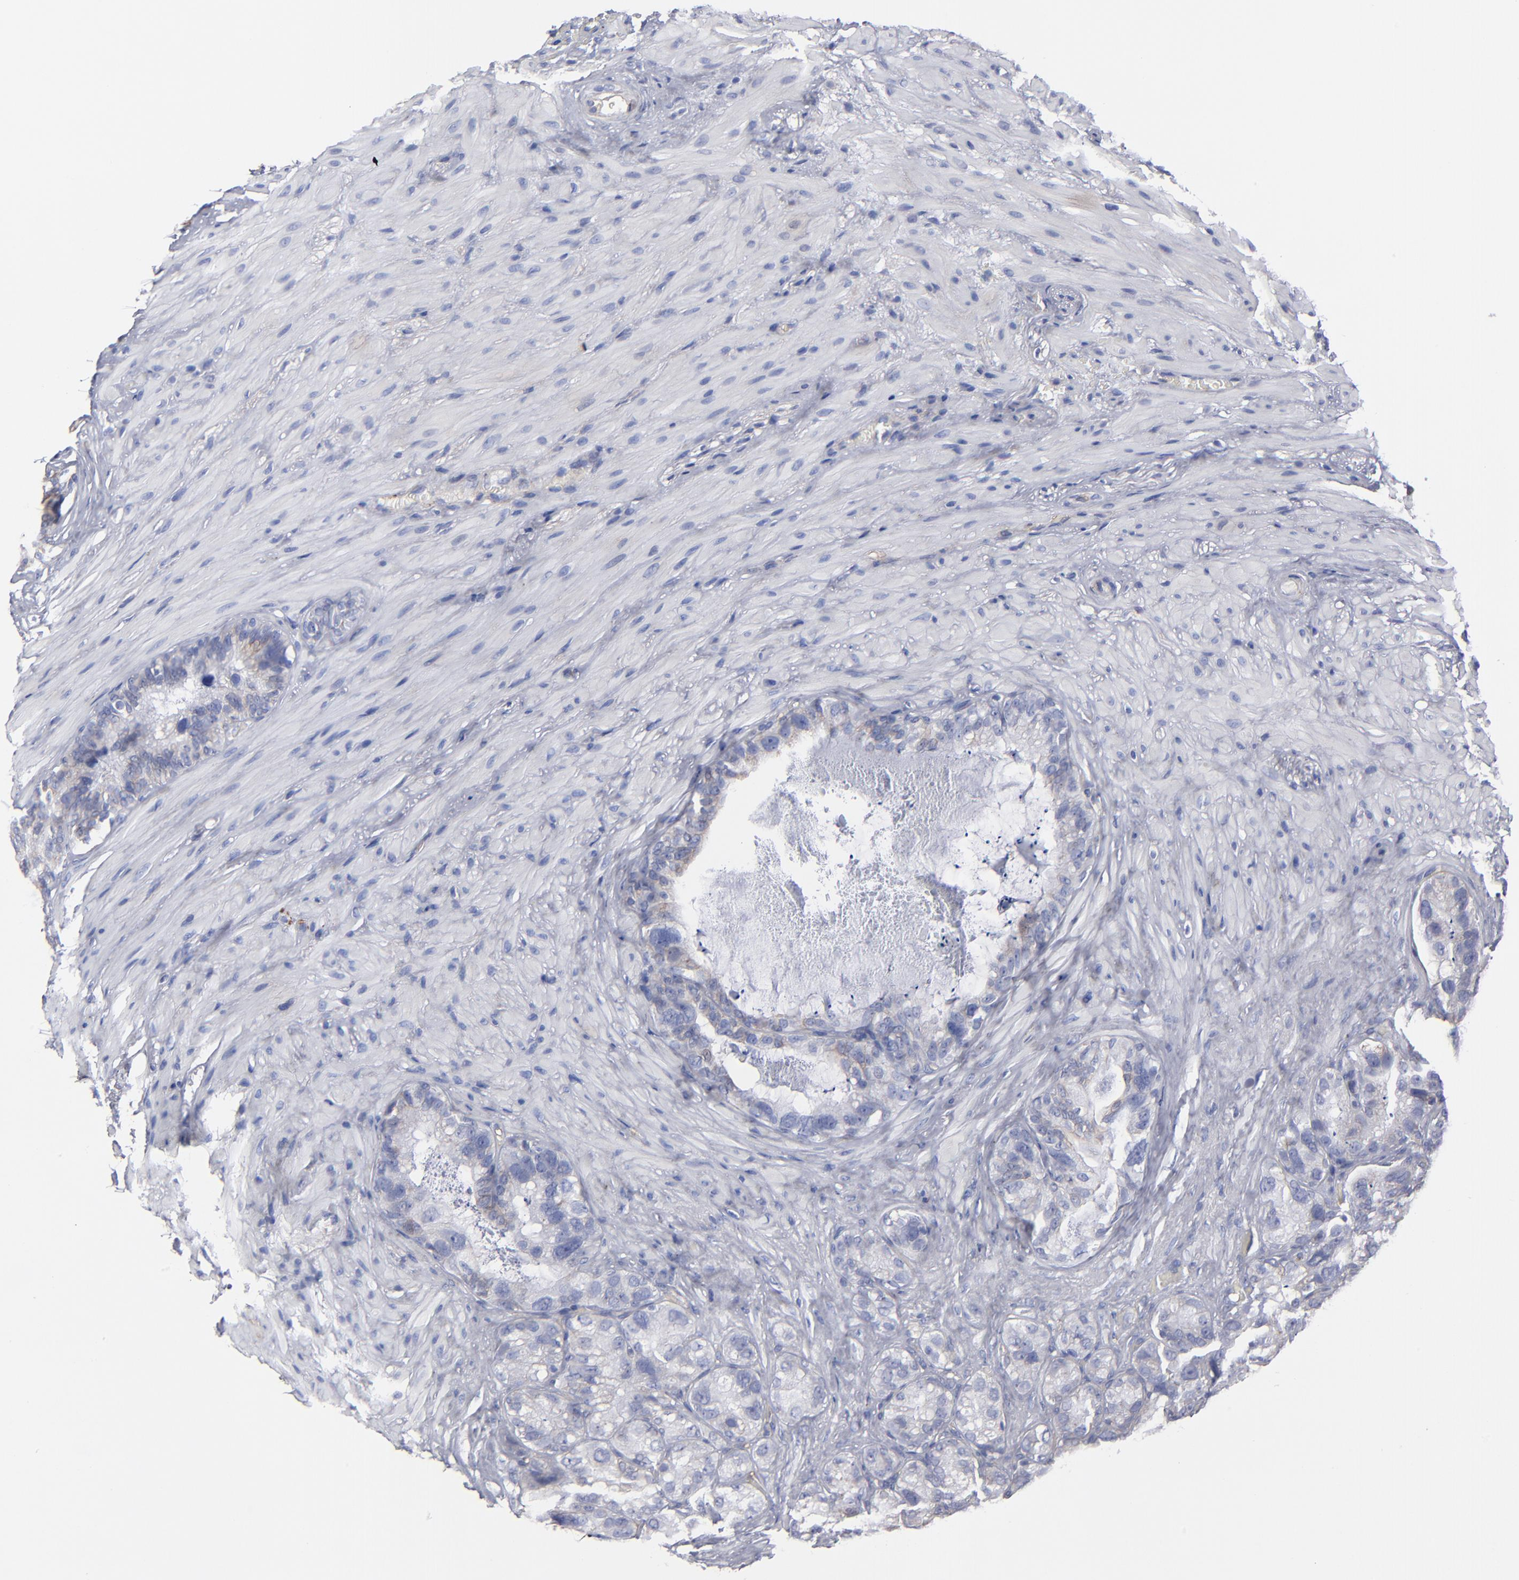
{"staining": {"intensity": "weak", "quantity": "<25%", "location": "cytoplasmic/membranous"}, "tissue": "seminal vesicle", "cell_type": "Glandular cells", "image_type": "normal", "snomed": [{"axis": "morphology", "description": "Normal tissue, NOS"}, {"axis": "topography", "description": "Seminal veicle"}], "caption": "Human seminal vesicle stained for a protein using immunohistochemistry (IHC) shows no positivity in glandular cells.", "gene": "TM4SF1", "patient": {"sex": "male", "age": 63}}